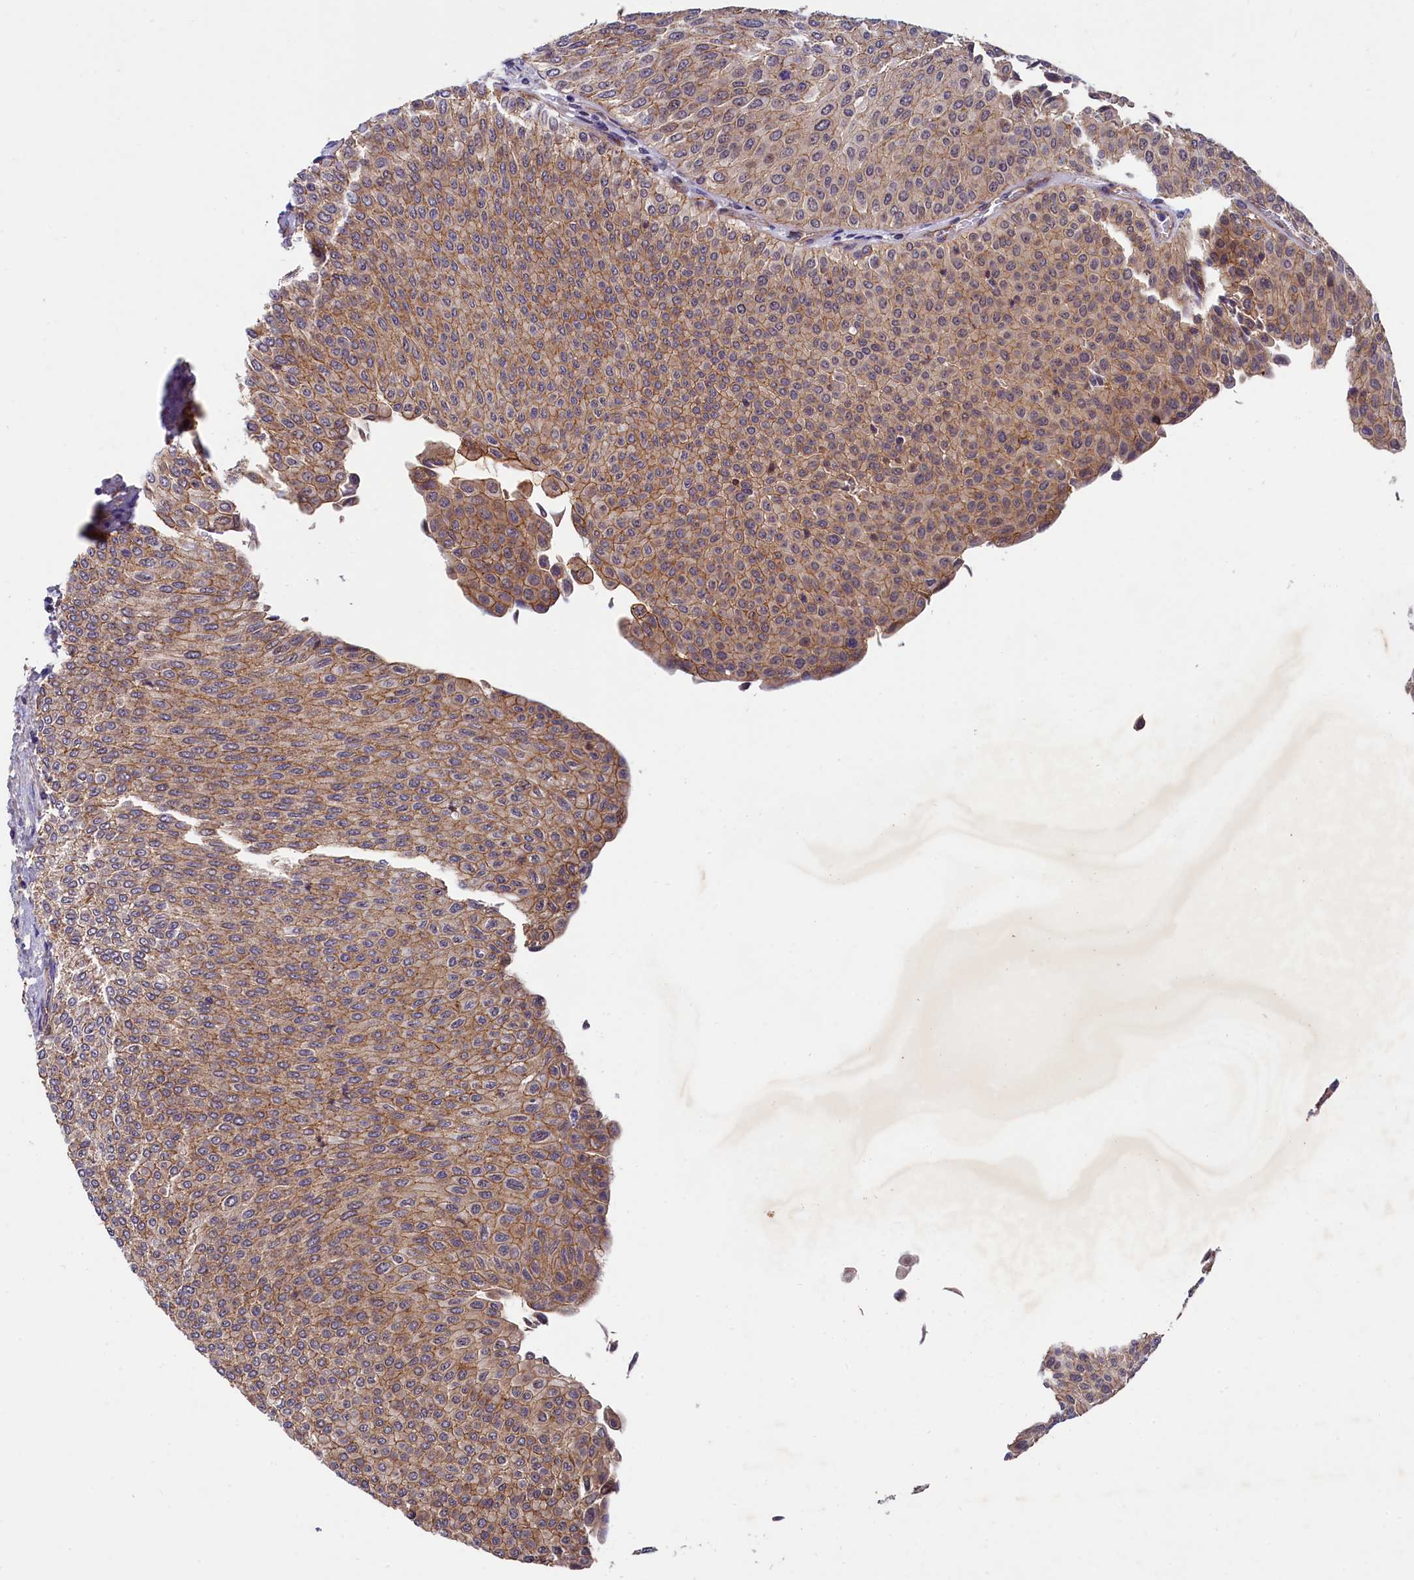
{"staining": {"intensity": "weak", "quantity": ">75%", "location": "cytoplasmic/membranous"}, "tissue": "urothelial cancer", "cell_type": "Tumor cells", "image_type": "cancer", "snomed": [{"axis": "morphology", "description": "Urothelial carcinoma, Low grade"}, {"axis": "topography", "description": "Urinary bladder"}], "caption": "Weak cytoplasmic/membranous expression for a protein is appreciated in approximately >75% of tumor cells of urothelial carcinoma (low-grade) using immunohistochemistry (IHC).", "gene": "ARL14EP", "patient": {"sex": "male", "age": 78}}